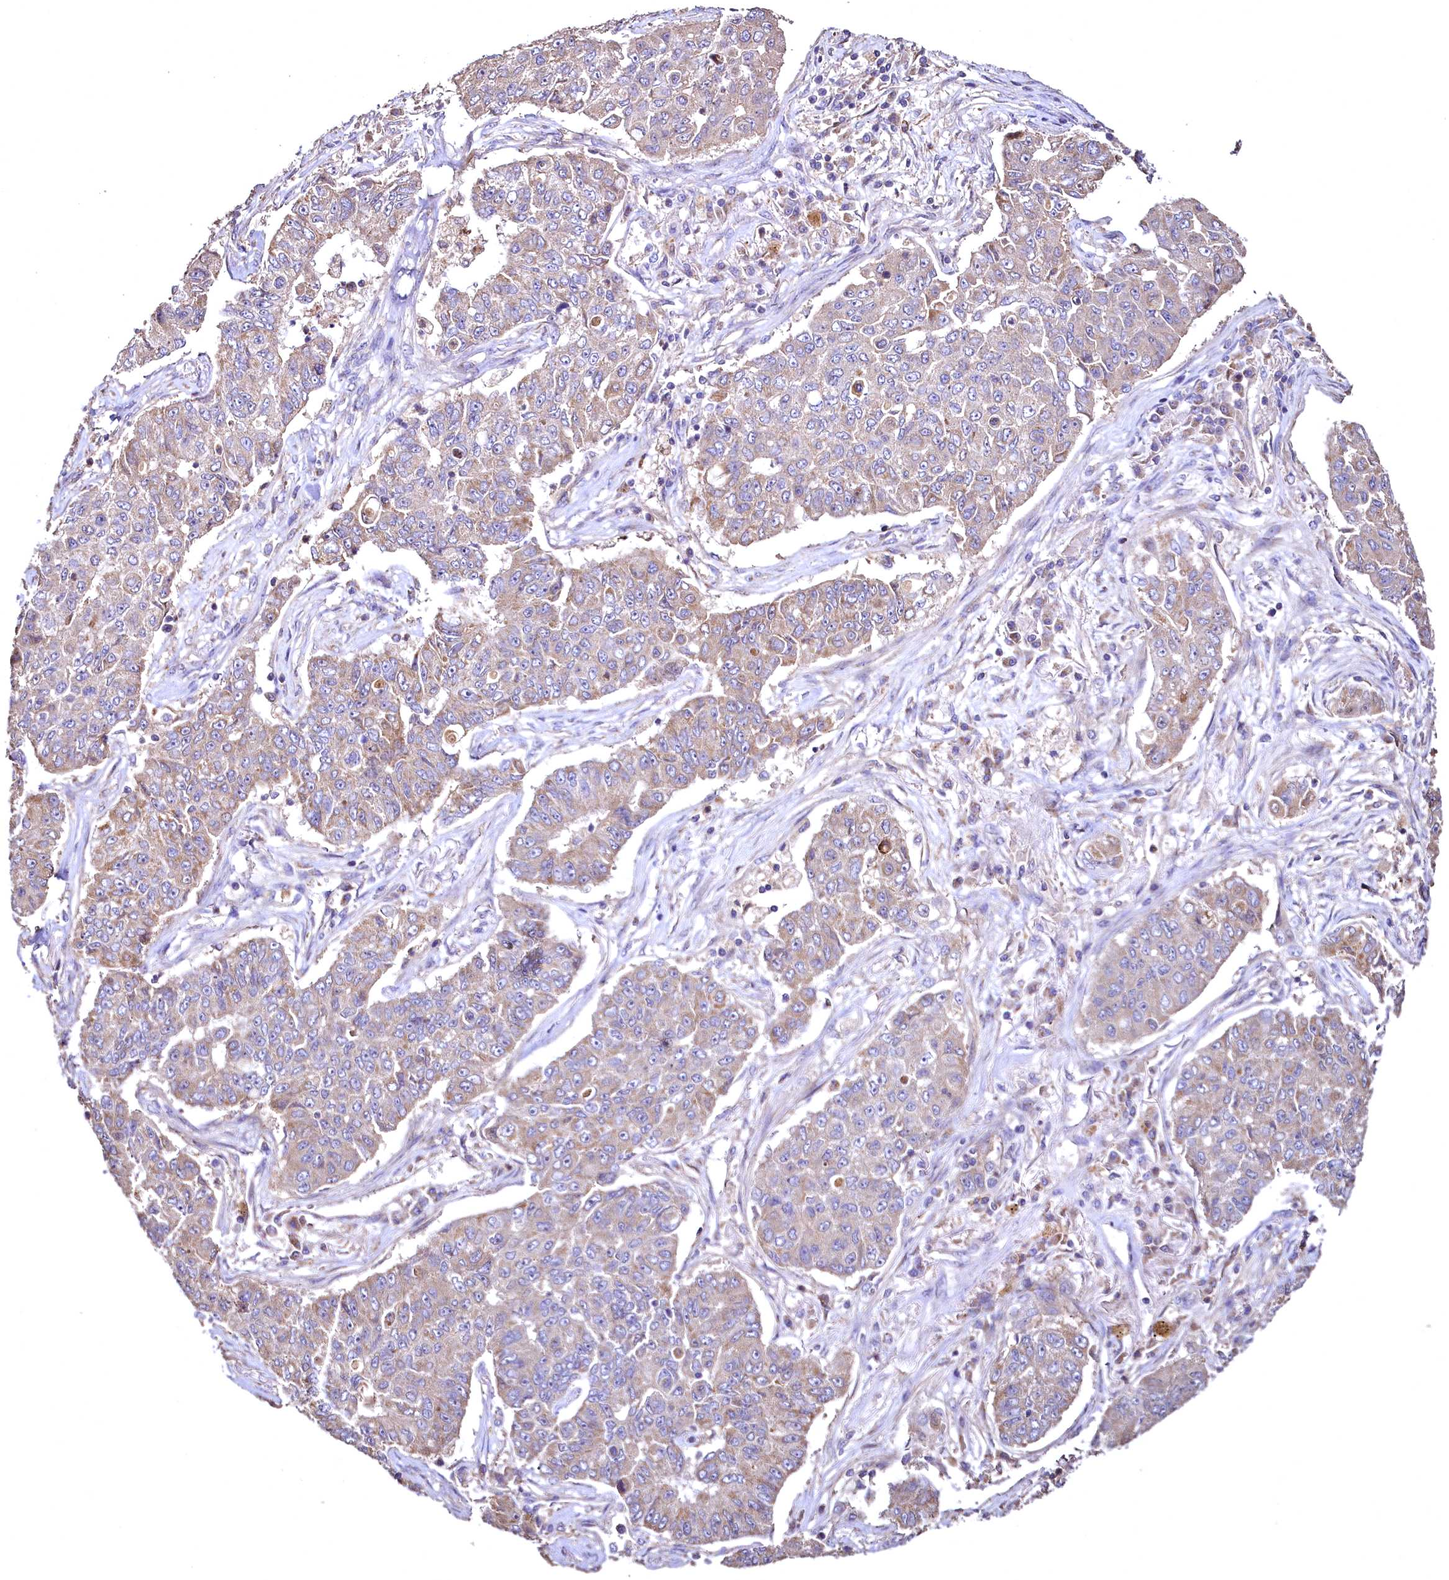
{"staining": {"intensity": "moderate", "quantity": "25%-75%", "location": "cytoplasmic/membranous"}, "tissue": "lung cancer", "cell_type": "Tumor cells", "image_type": "cancer", "snomed": [{"axis": "morphology", "description": "Squamous cell carcinoma, NOS"}, {"axis": "topography", "description": "Lung"}], "caption": "Squamous cell carcinoma (lung) stained with a protein marker demonstrates moderate staining in tumor cells.", "gene": "TBCEL", "patient": {"sex": "male", "age": 74}}